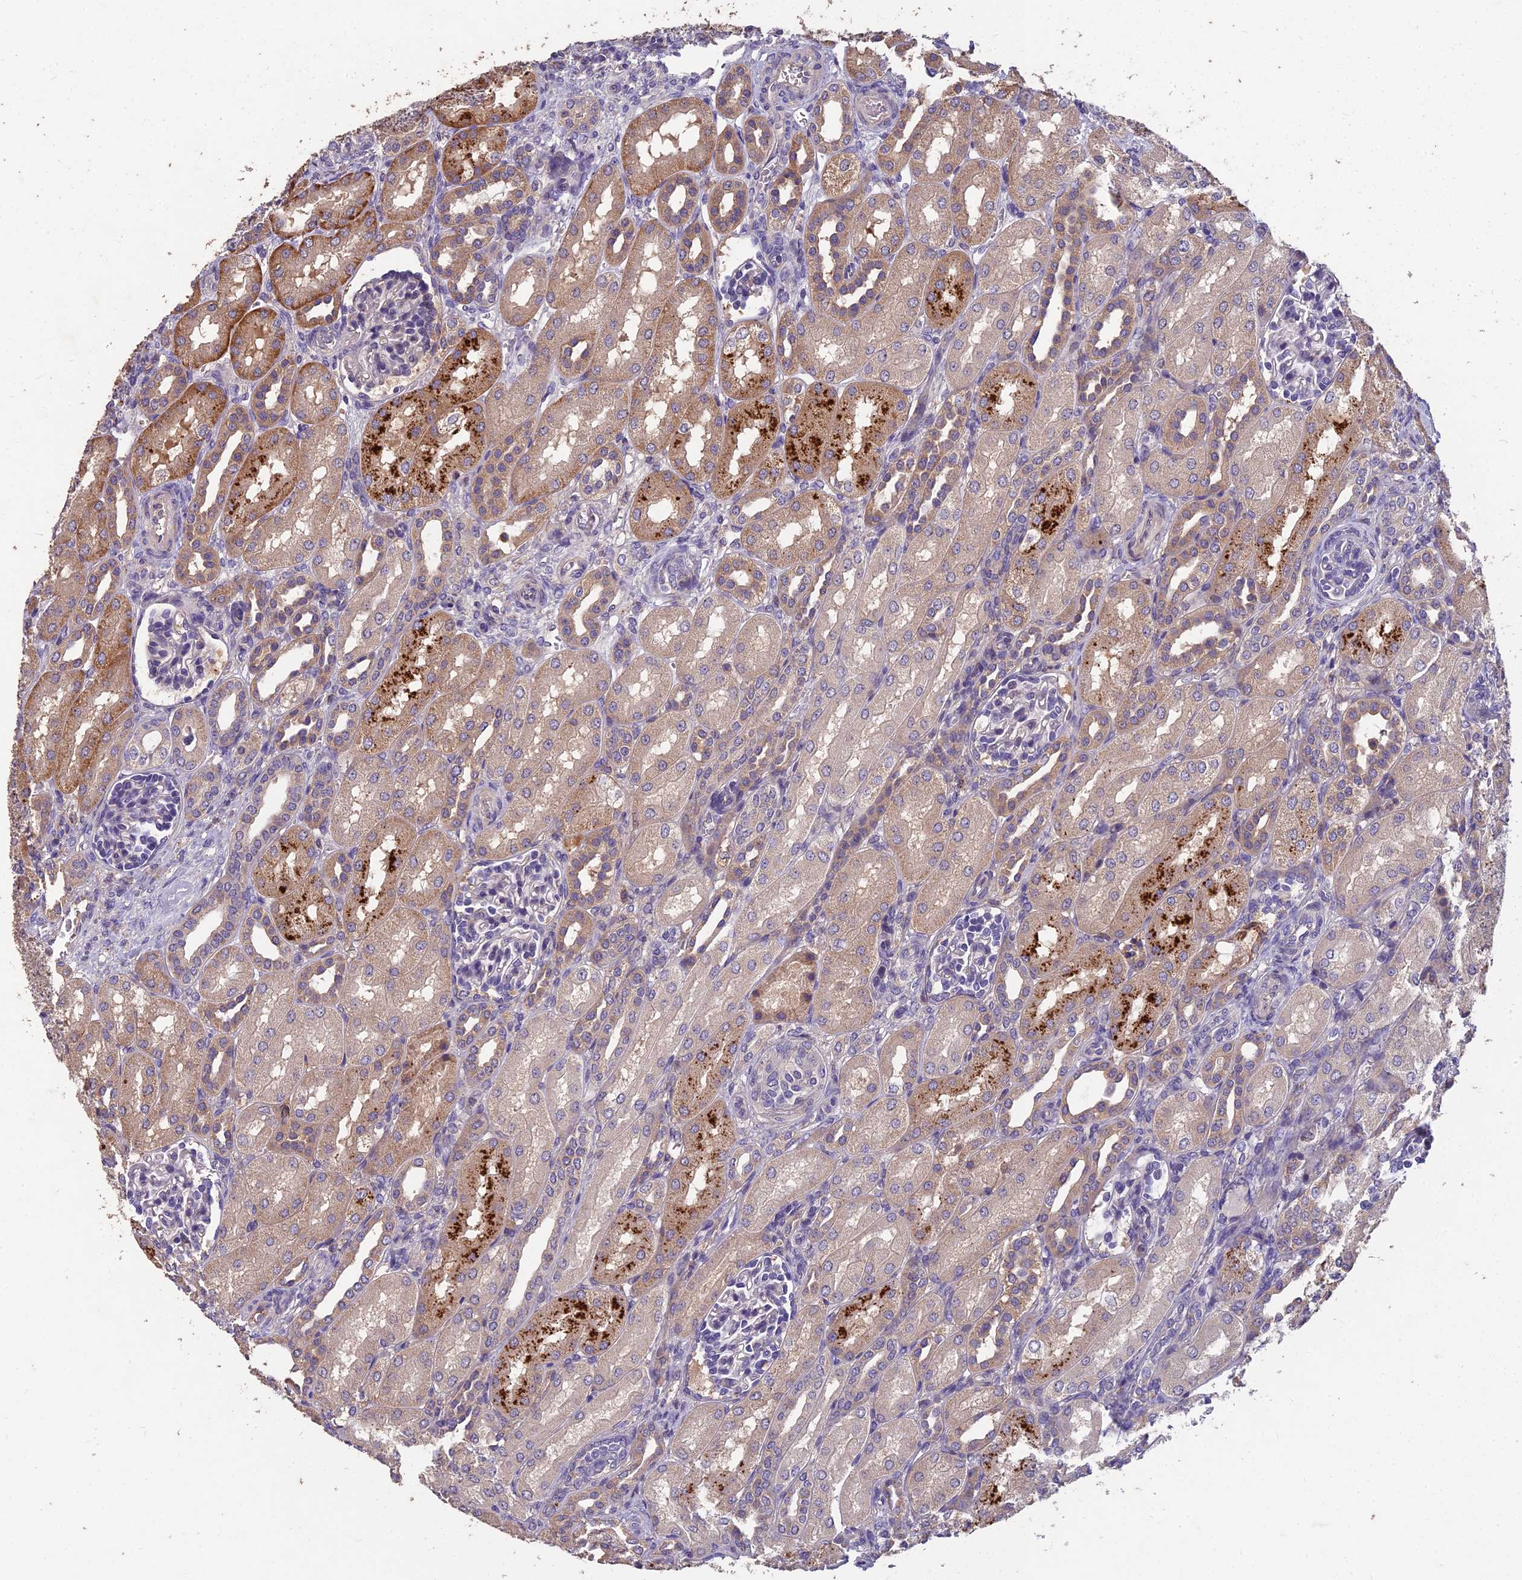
{"staining": {"intensity": "negative", "quantity": "none", "location": "none"}, "tissue": "kidney", "cell_type": "Cells in glomeruli", "image_type": "normal", "snomed": [{"axis": "morphology", "description": "Normal tissue, NOS"}, {"axis": "morphology", "description": "Neoplasm, malignant, NOS"}, {"axis": "topography", "description": "Kidney"}], "caption": "This image is of unremarkable kidney stained with IHC to label a protein in brown with the nuclei are counter-stained blue. There is no staining in cells in glomeruli. (Brightfield microscopy of DAB IHC at high magnification).", "gene": "CEACAM16", "patient": {"sex": "female", "age": 1}}